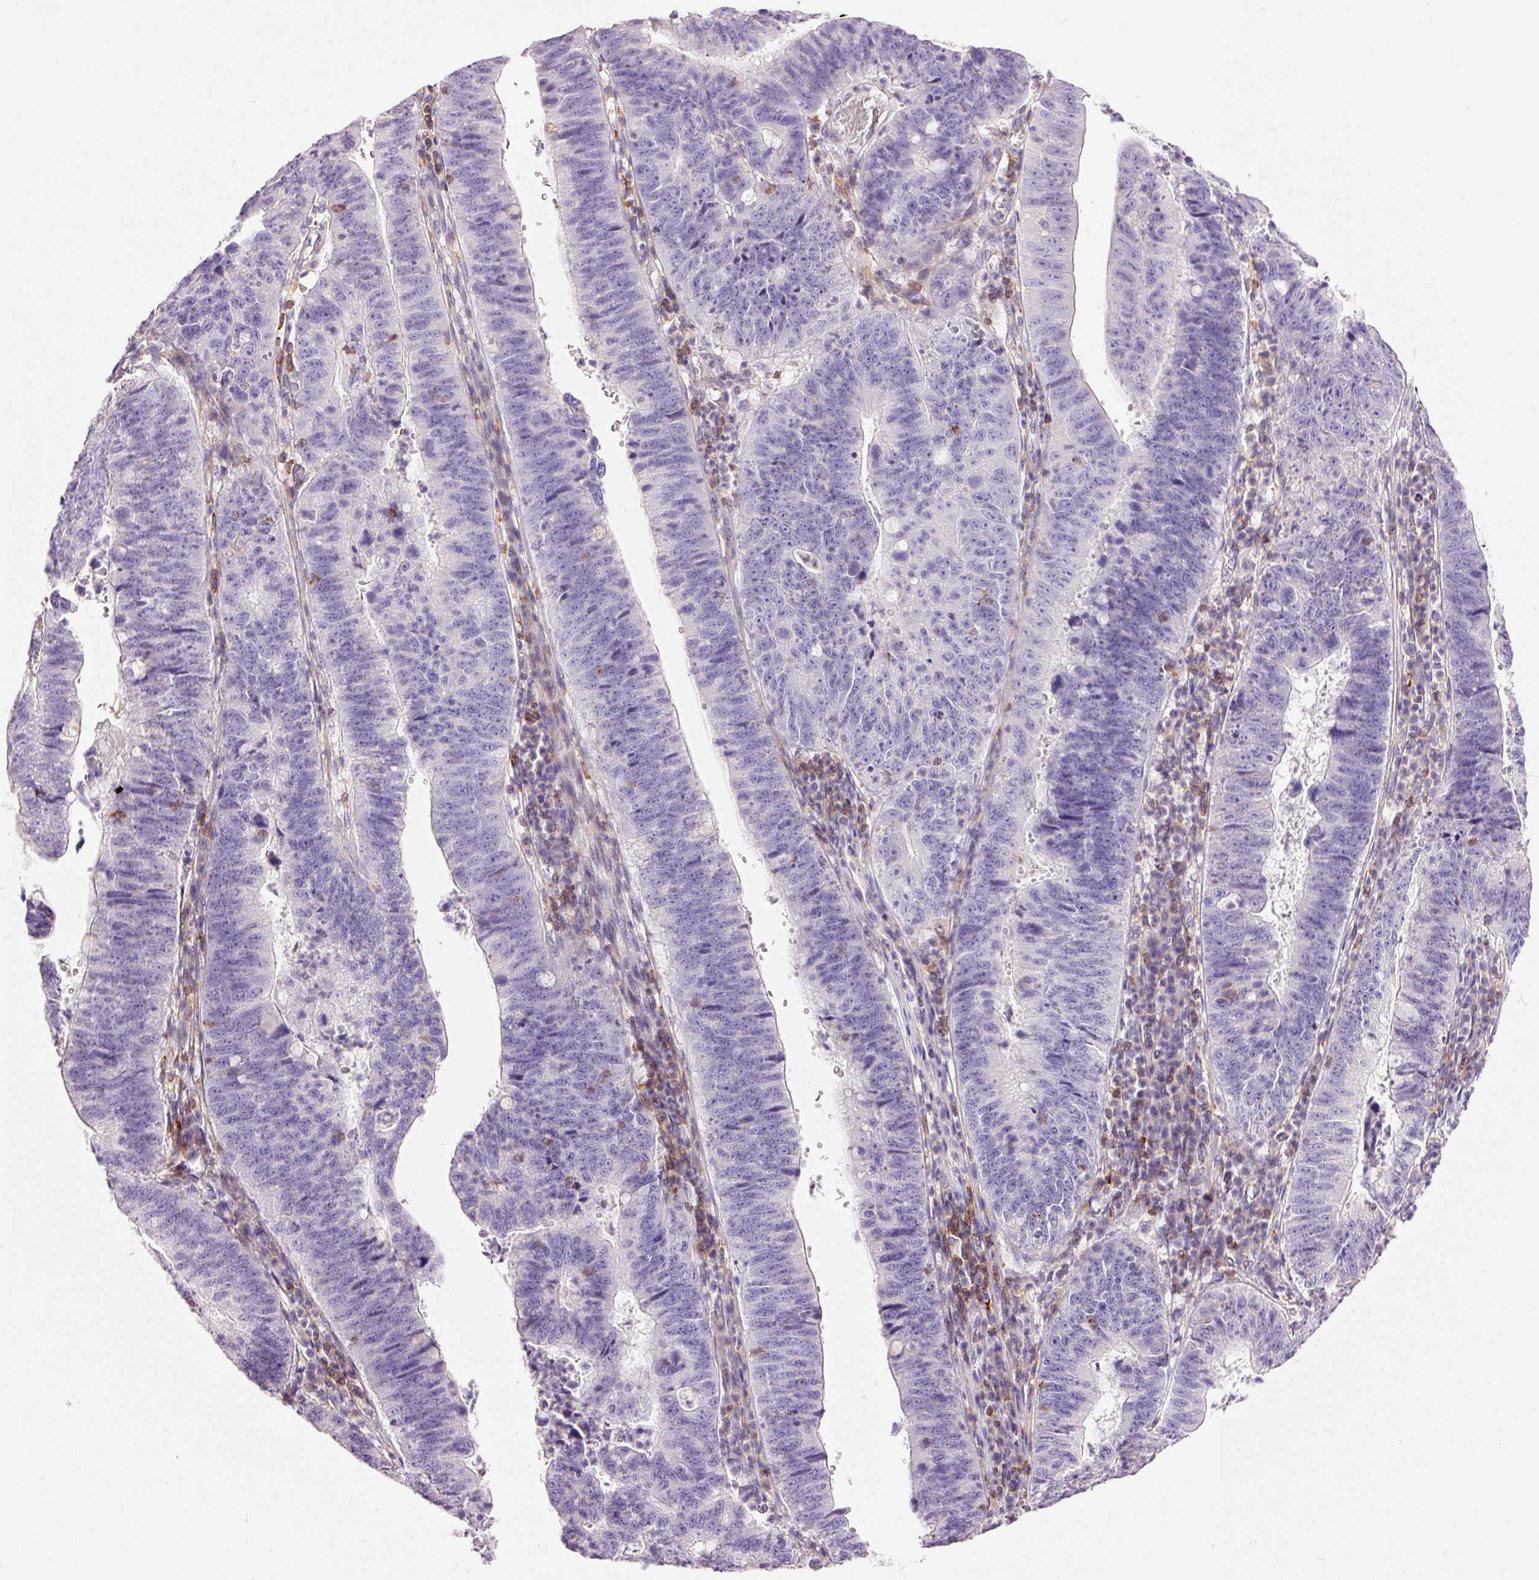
{"staining": {"intensity": "negative", "quantity": "none", "location": "none"}, "tissue": "stomach cancer", "cell_type": "Tumor cells", "image_type": "cancer", "snomed": [{"axis": "morphology", "description": "Adenocarcinoma, NOS"}, {"axis": "topography", "description": "Stomach"}], "caption": "Photomicrograph shows no protein positivity in tumor cells of stomach cancer tissue.", "gene": "DOK6", "patient": {"sex": "male", "age": 59}}